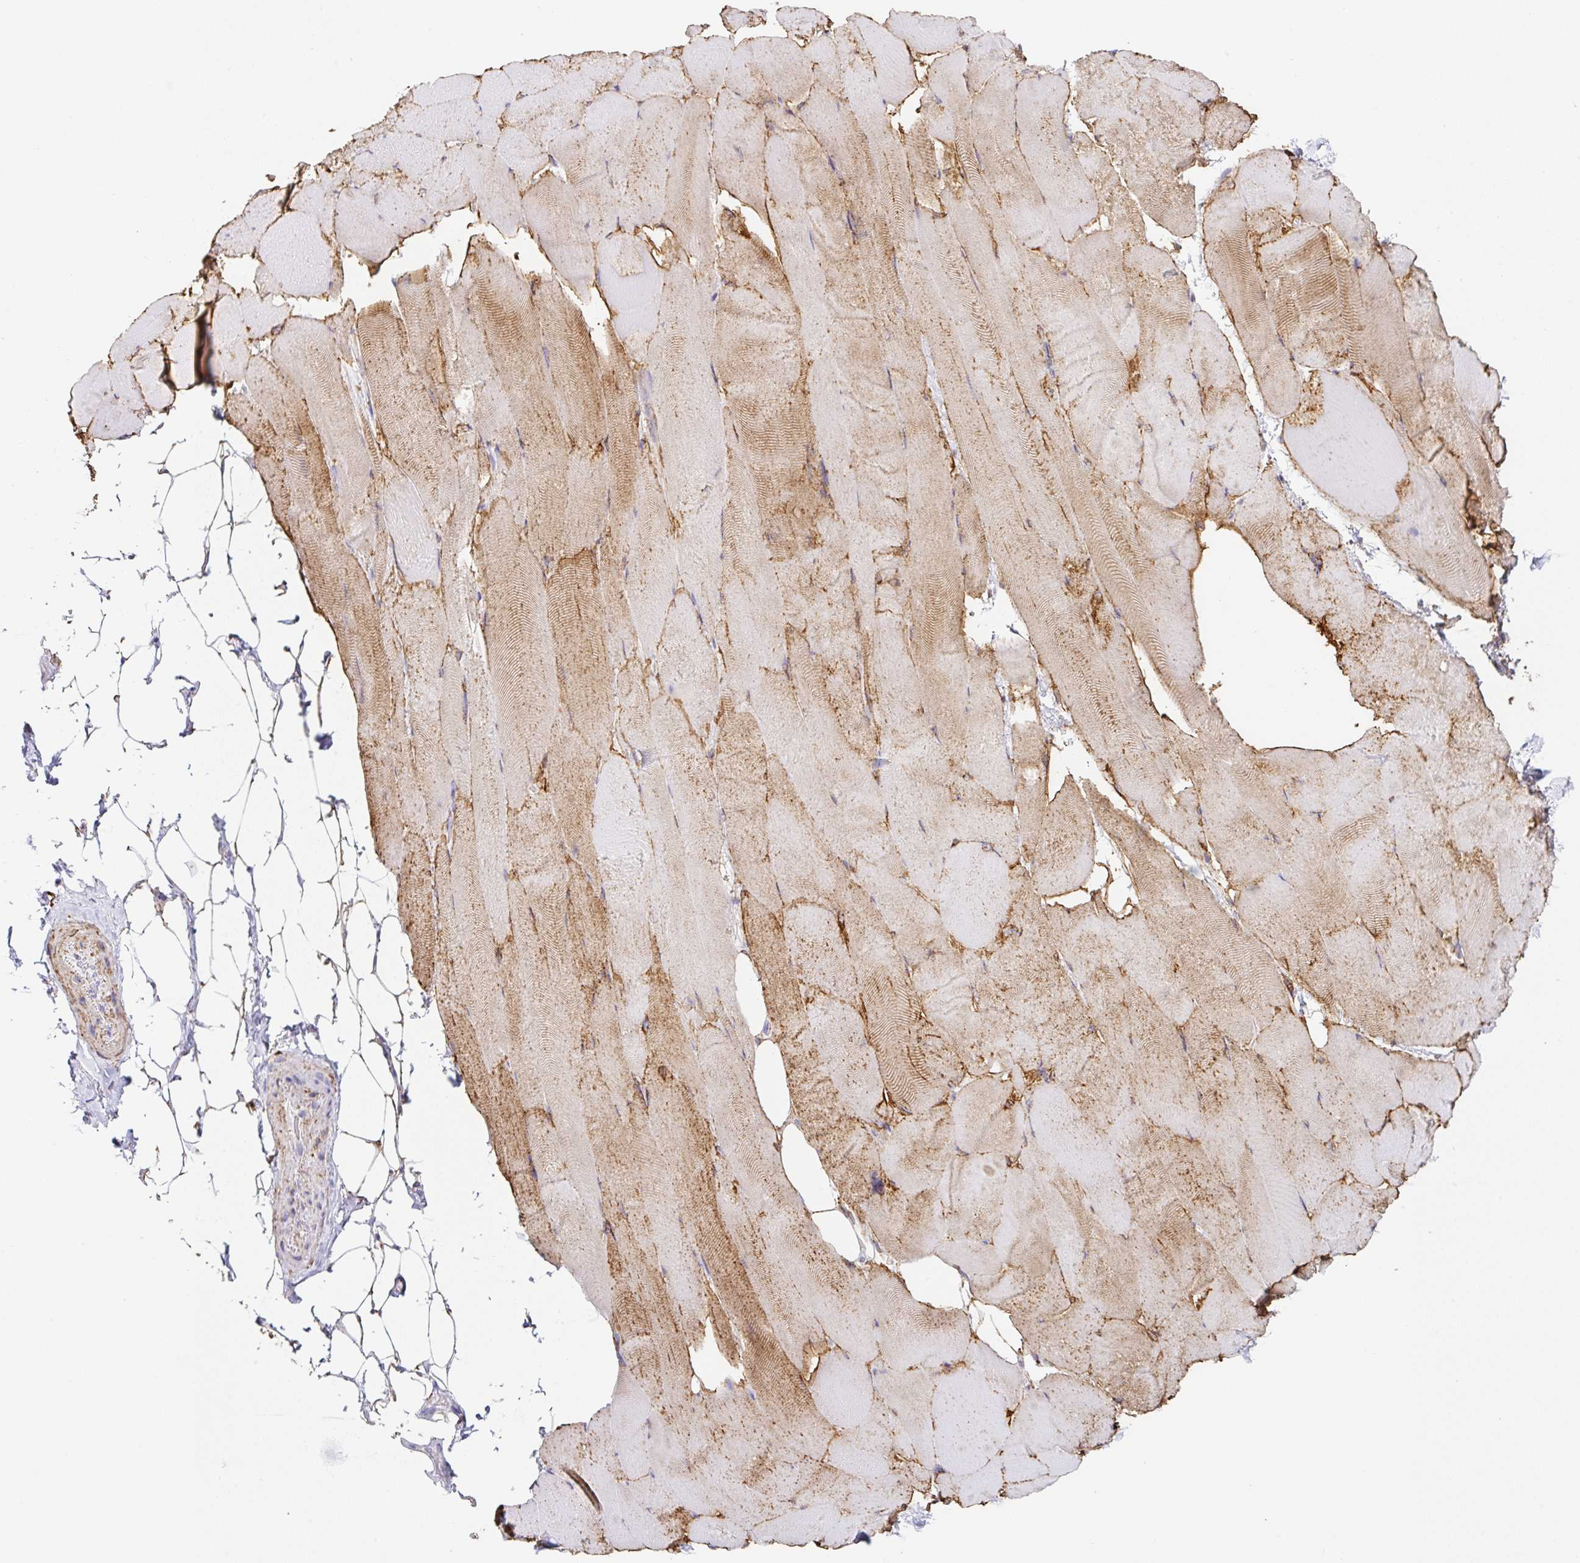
{"staining": {"intensity": "moderate", "quantity": ">75%", "location": "cytoplasmic/membranous"}, "tissue": "skeletal muscle", "cell_type": "Myocytes", "image_type": "normal", "snomed": [{"axis": "morphology", "description": "Normal tissue, NOS"}, {"axis": "topography", "description": "Skeletal muscle"}], "caption": "A photomicrograph of skeletal muscle stained for a protein displays moderate cytoplasmic/membranous brown staining in myocytes. (DAB IHC with brightfield microscopy, high magnification).", "gene": "MTTP", "patient": {"sex": "female", "age": 64}}